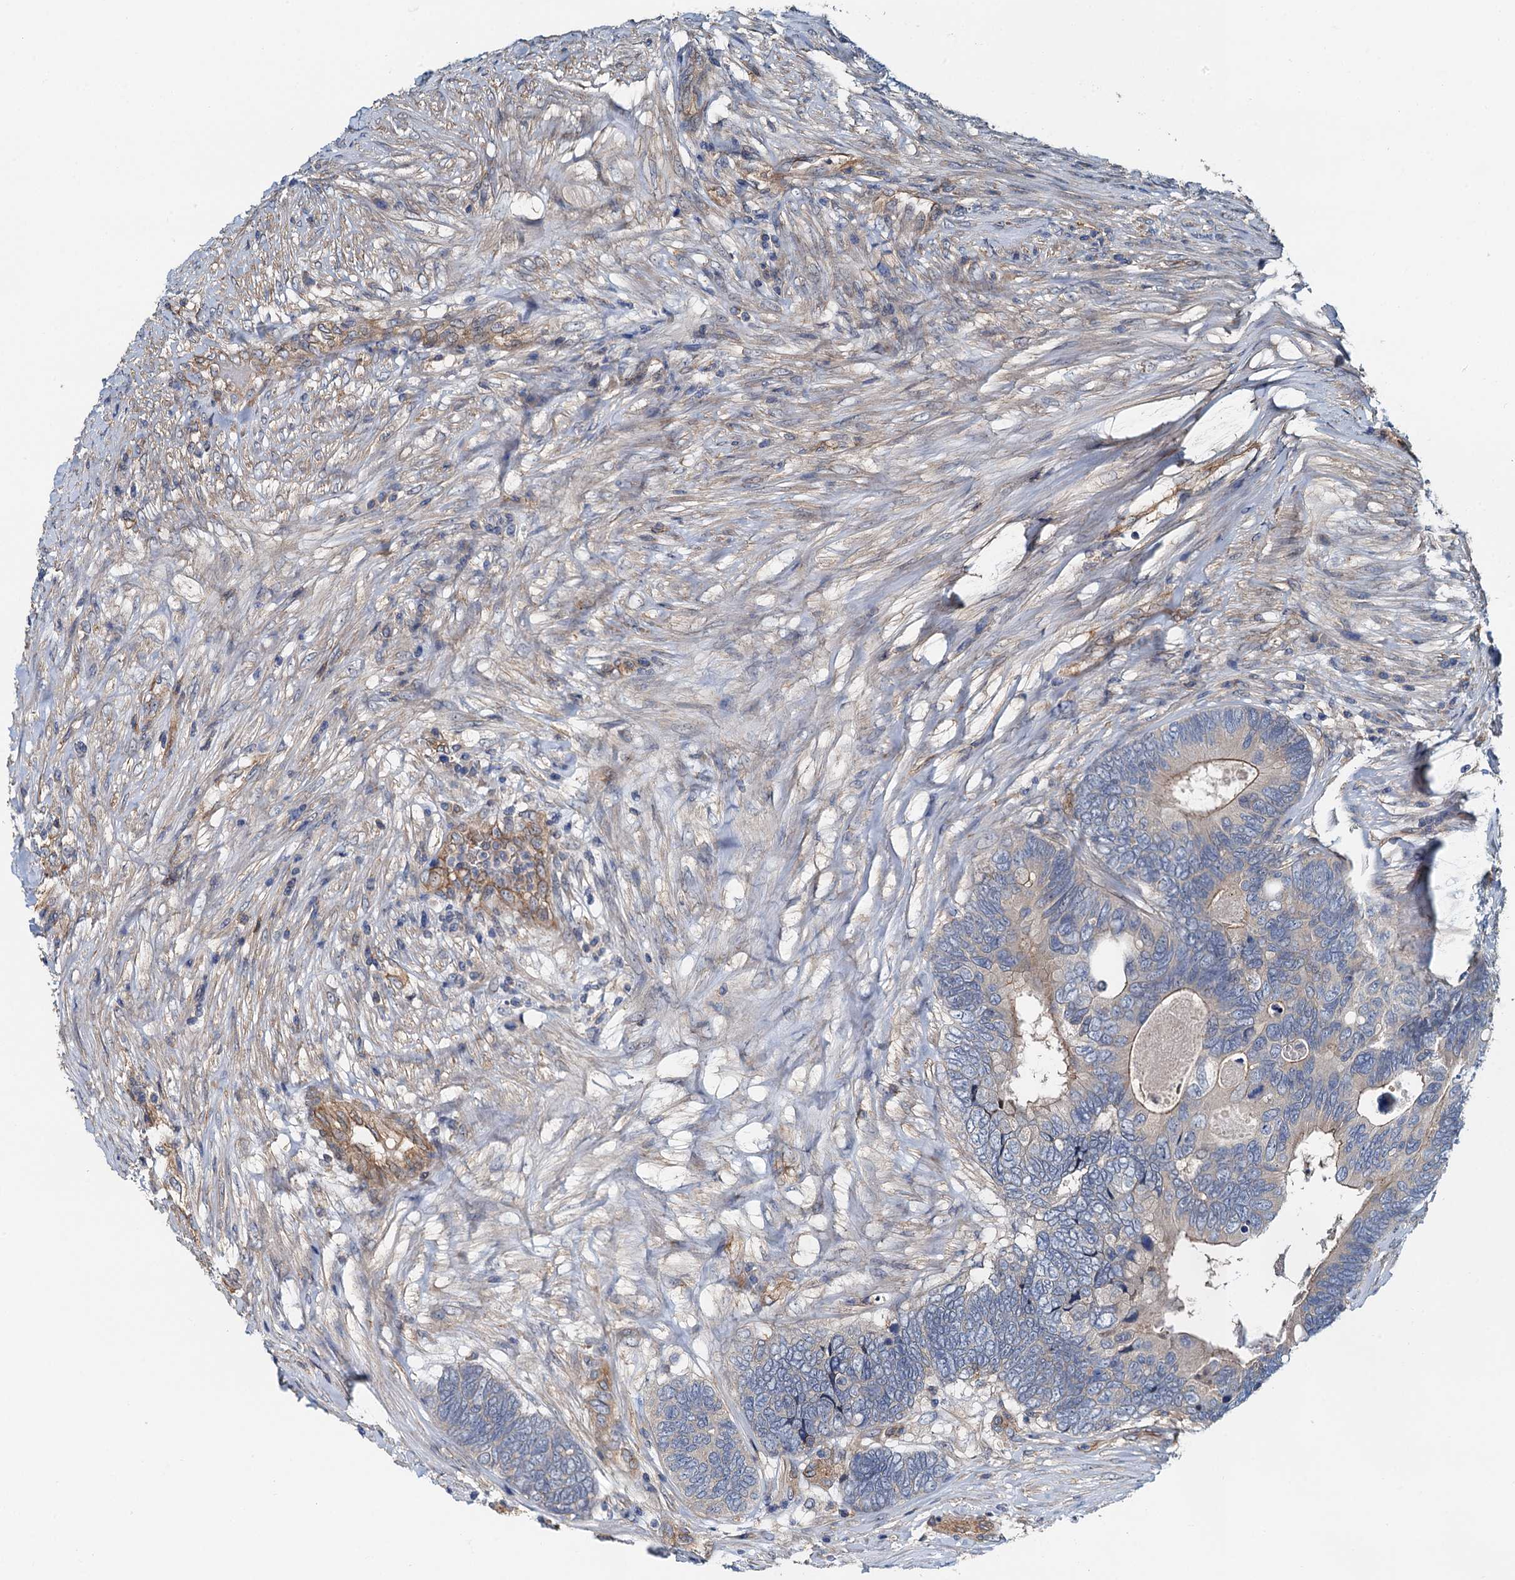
{"staining": {"intensity": "weak", "quantity": "<25%", "location": "cytoplasmic/membranous"}, "tissue": "colorectal cancer", "cell_type": "Tumor cells", "image_type": "cancer", "snomed": [{"axis": "morphology", "description": "Adenocarcinoma, NOS"}, {"axis": "topography", "description": "Colon"}], "caption": "Colorectal cancer stained for a protein using immunohistochemistry shows no positivity tumor cells.", "gene": "ROGDI", "patient": {"sex": "female", "age": 67}}